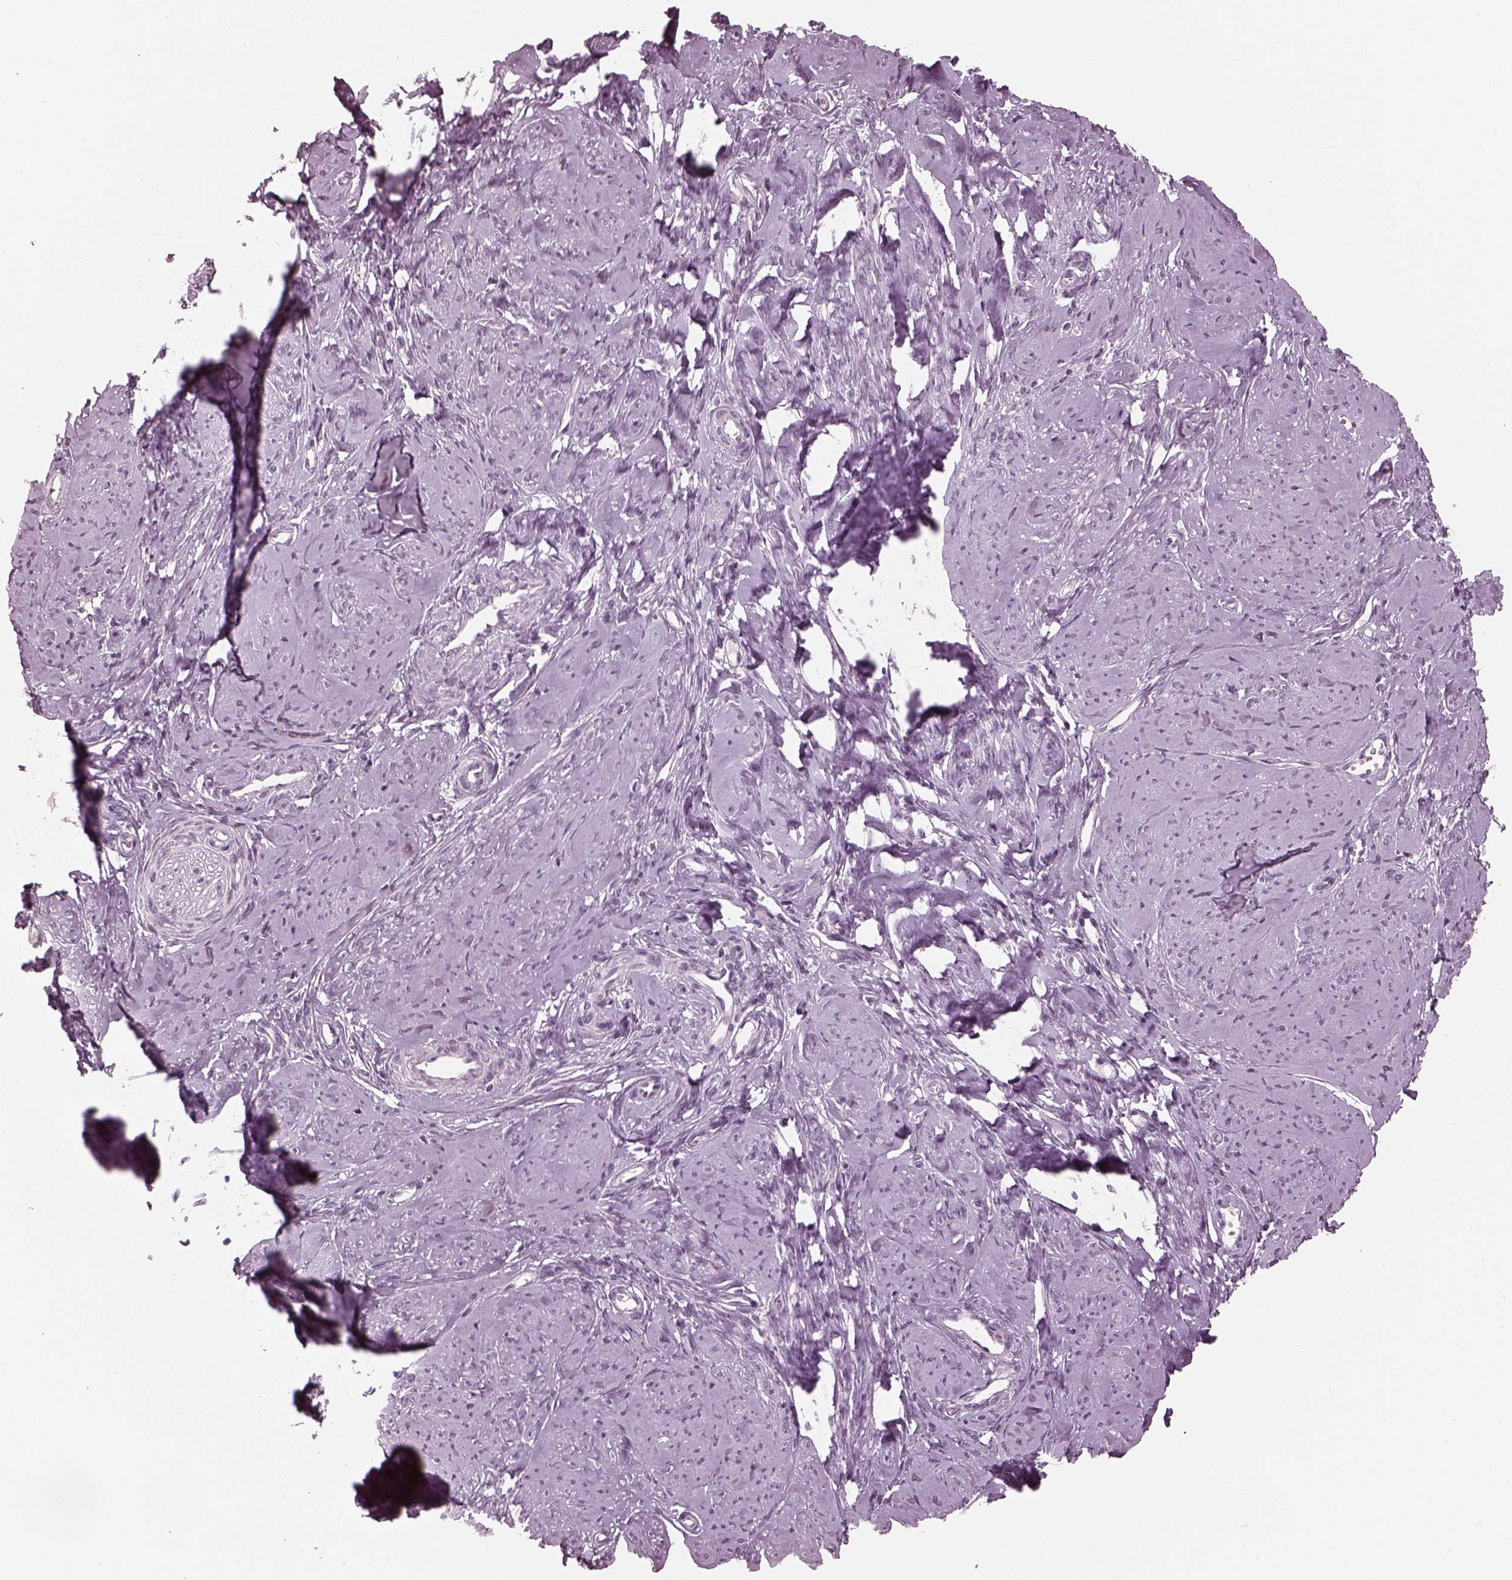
{"staining": {"intensity": "negative", "quantity": "none", "location": "none"}, "tissue": "smooth muscle", "cell_type": "Smooth muscle cells", "image_type": "normal", "snomed": [{"axis": "morphology", "description": "Normal tissue, NOS"}, {"axis": "topography", "description": "Smooth muscle"}], "caption": "Smooth muscle cells show no significant protein expression in normal smooth muscle. The staining is performed using DAB brown chromogen with nuclei counter-stained in using hematoxylin.", "gene": "TSKS", "patient": {"sex": "female", "age": 48}}